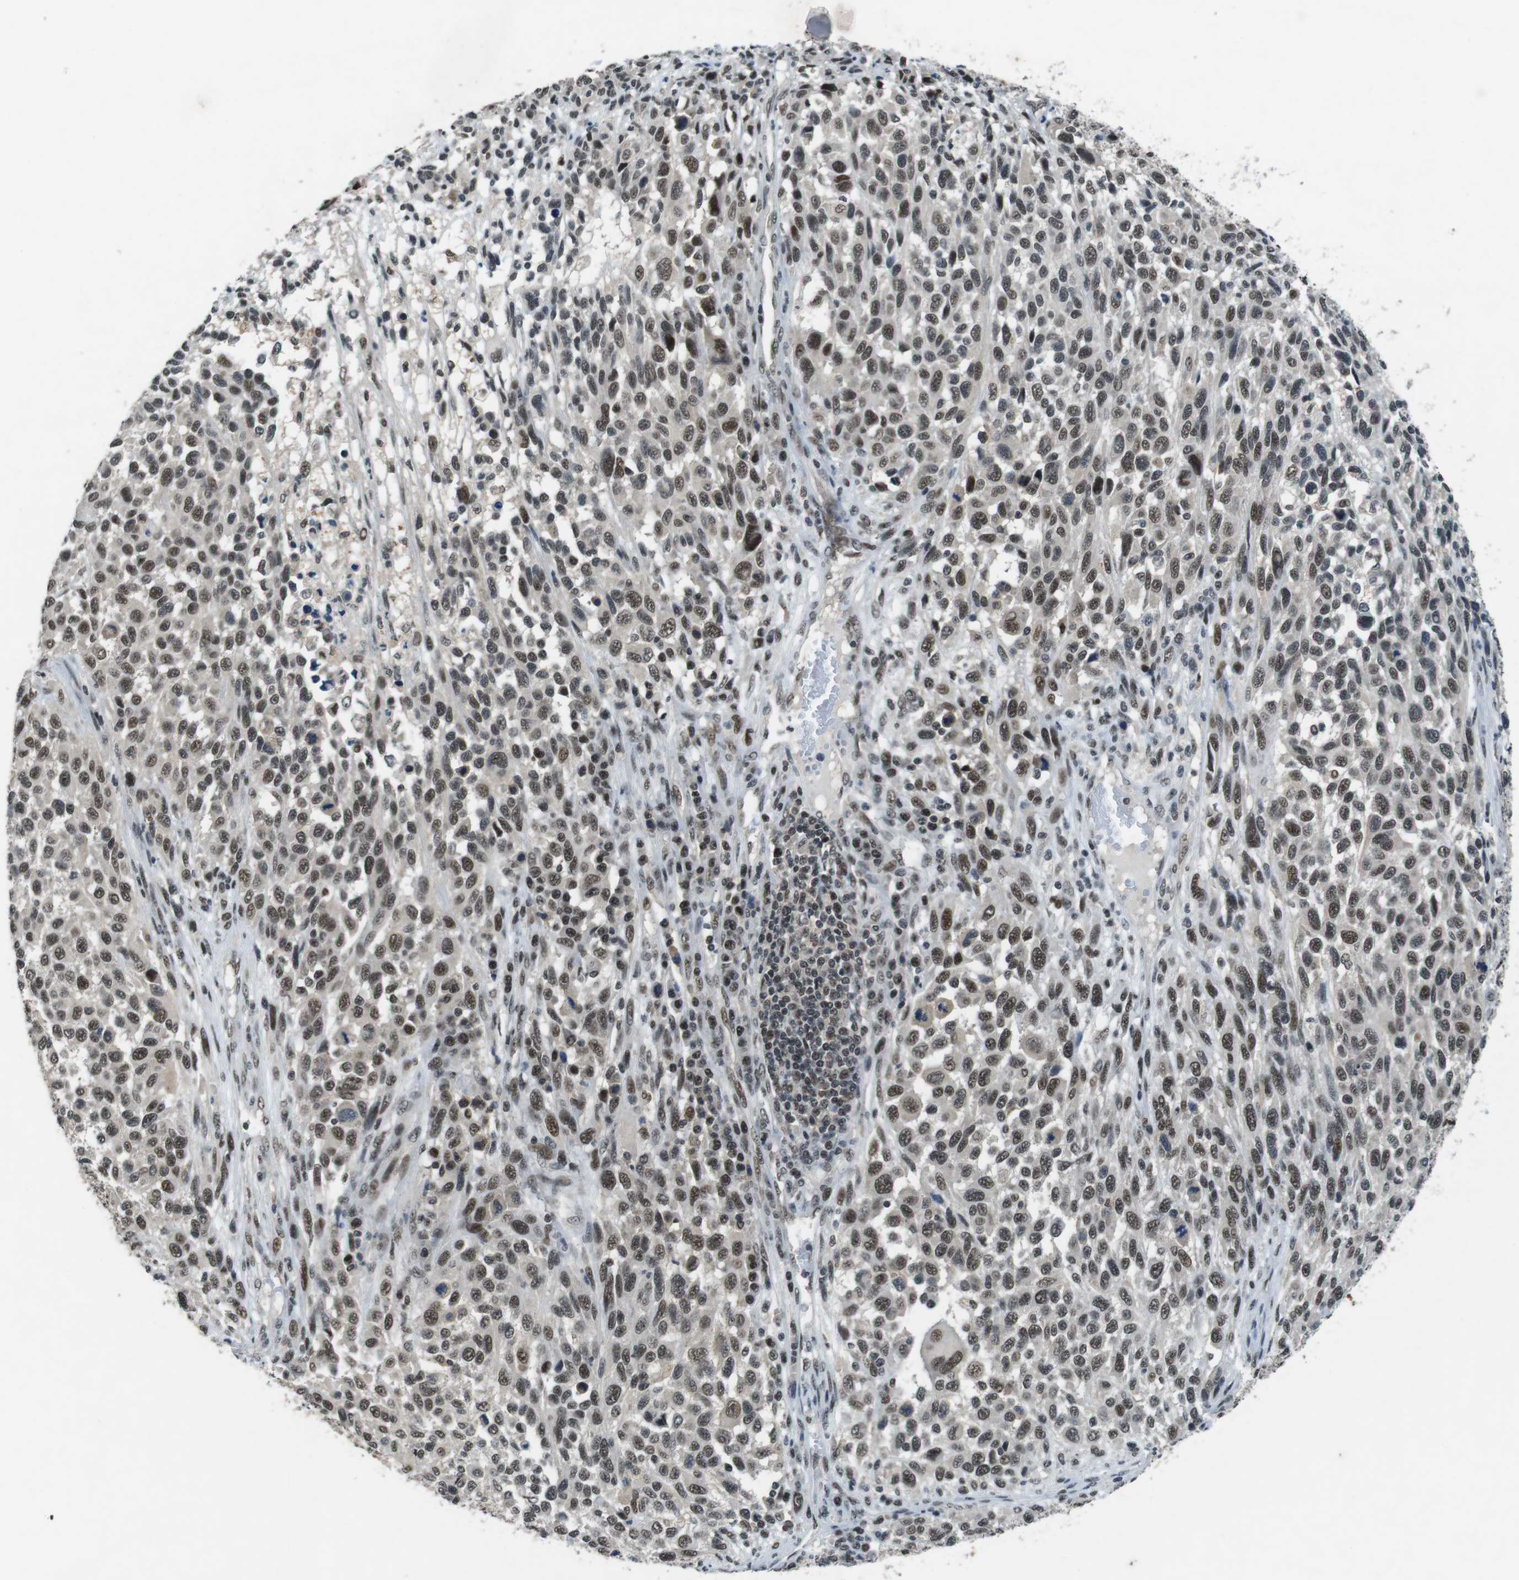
{"staining": {"intensity": "moderate", "quantity": ">75%", "location": "nuclear"}, "tissue": "melanoma", "cell_type": "Tumor cells", "image_type": "cancer", "snomed": [{"axis": "morphology", "description": "Malignant melanoma, Metastatic site"}, {"axis": "topography", "description": "Lymph node"}], "caption": "Melanoma stained for a protein (brown) reveals moderate nuclear positive staining in about >75% of tumor cells.", "gene": "USP7", "patient": {"sex": "male", "age": 61}}